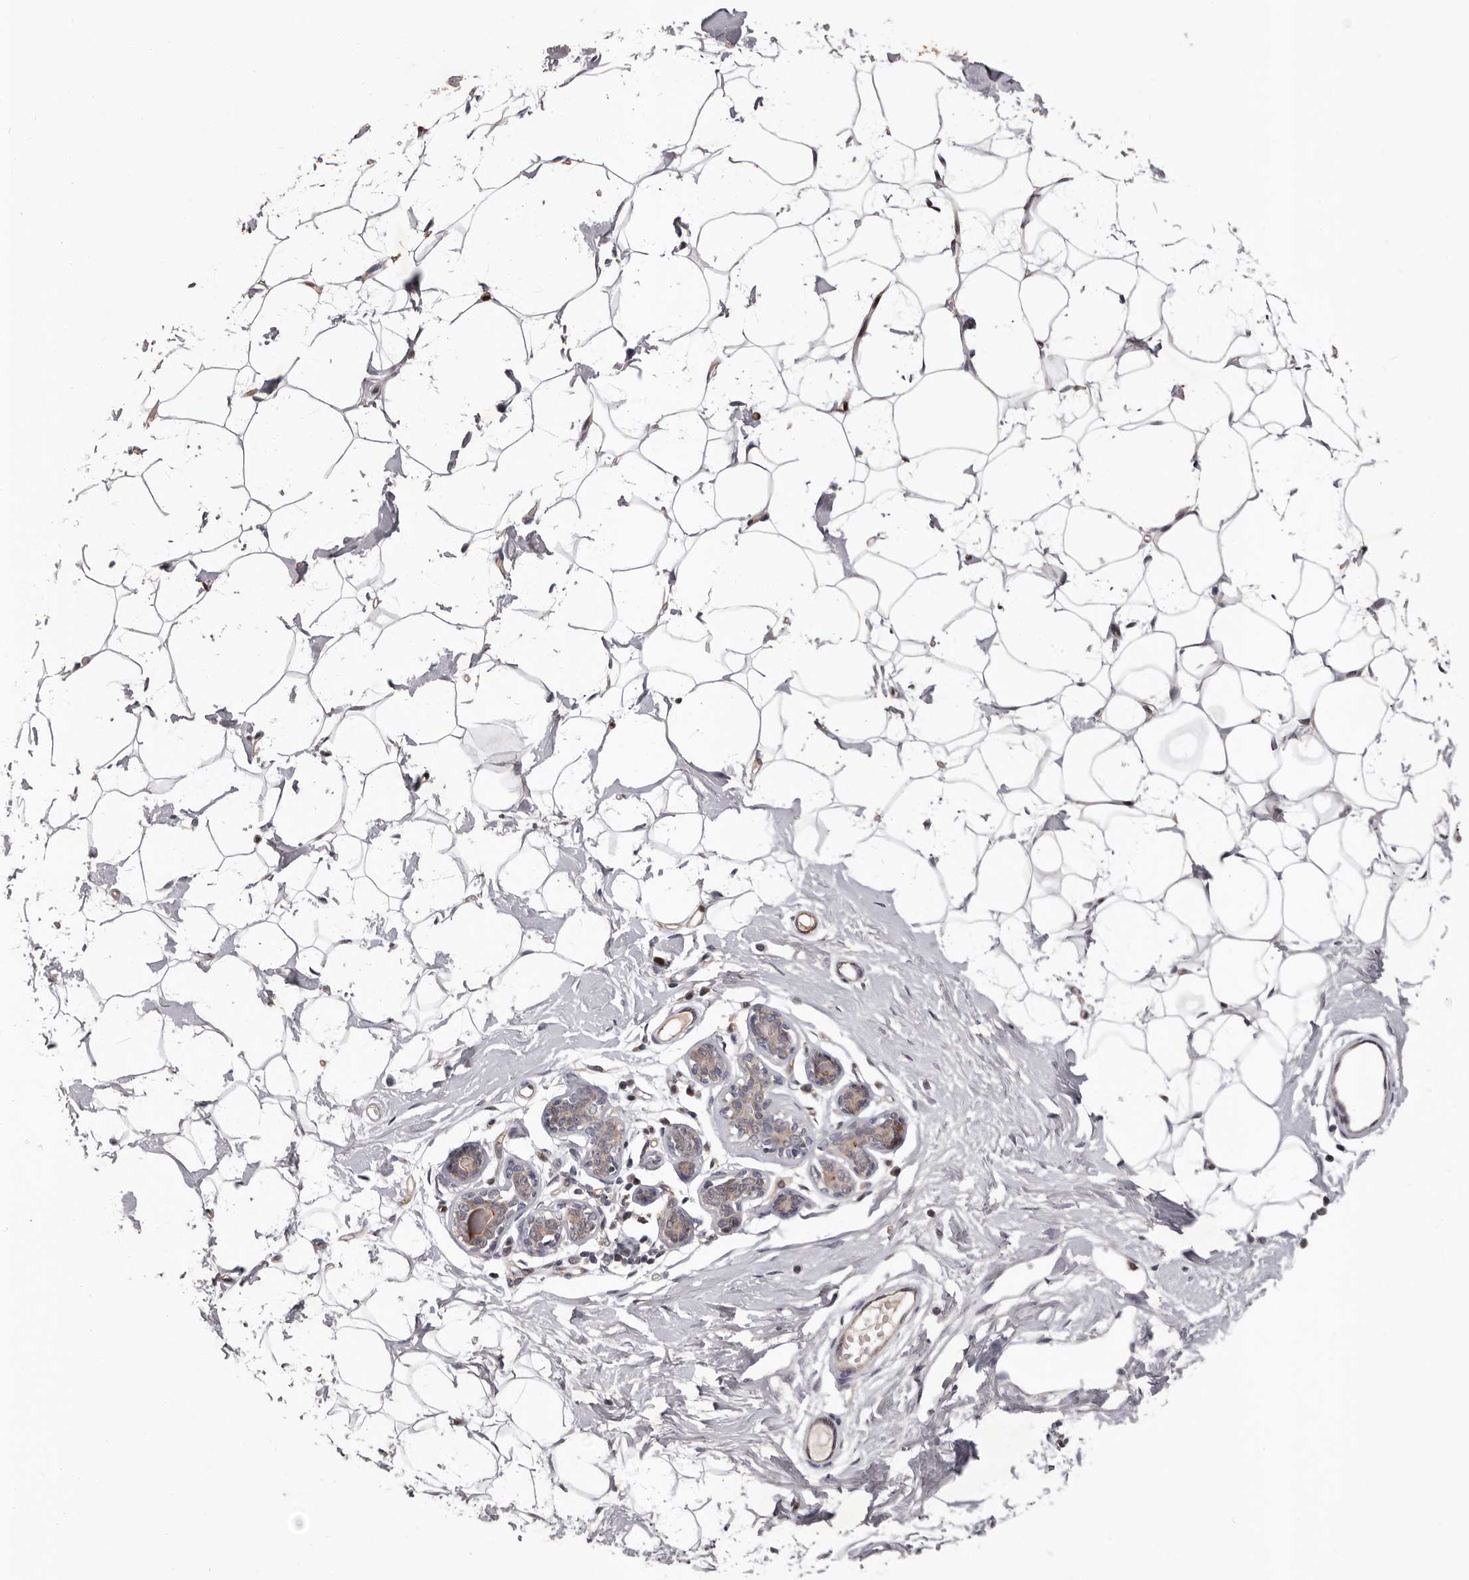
{"staining": {"intensity": "negative", "quantity": "none", "location": "none"}, "tissue": "adipose tissue", "cell_type": "Adipocytes", "image_type": "normal", "snomed": [{"axis": "morphology", "description": "Normal tissue, NOS"}, {"axis": "topography", "description": "Breast"}], "caption": "The immunohistochemistry micrograph has no significant positivity in adipocytes of adipose tissue. The staining was performed using DAB to visualize the protein expression in brown, while the nuclei were stained in blue with hematoxylin (Magnification: 20x).", "gene": "MED8", "patient": {"sex": "female", "age": 23}}